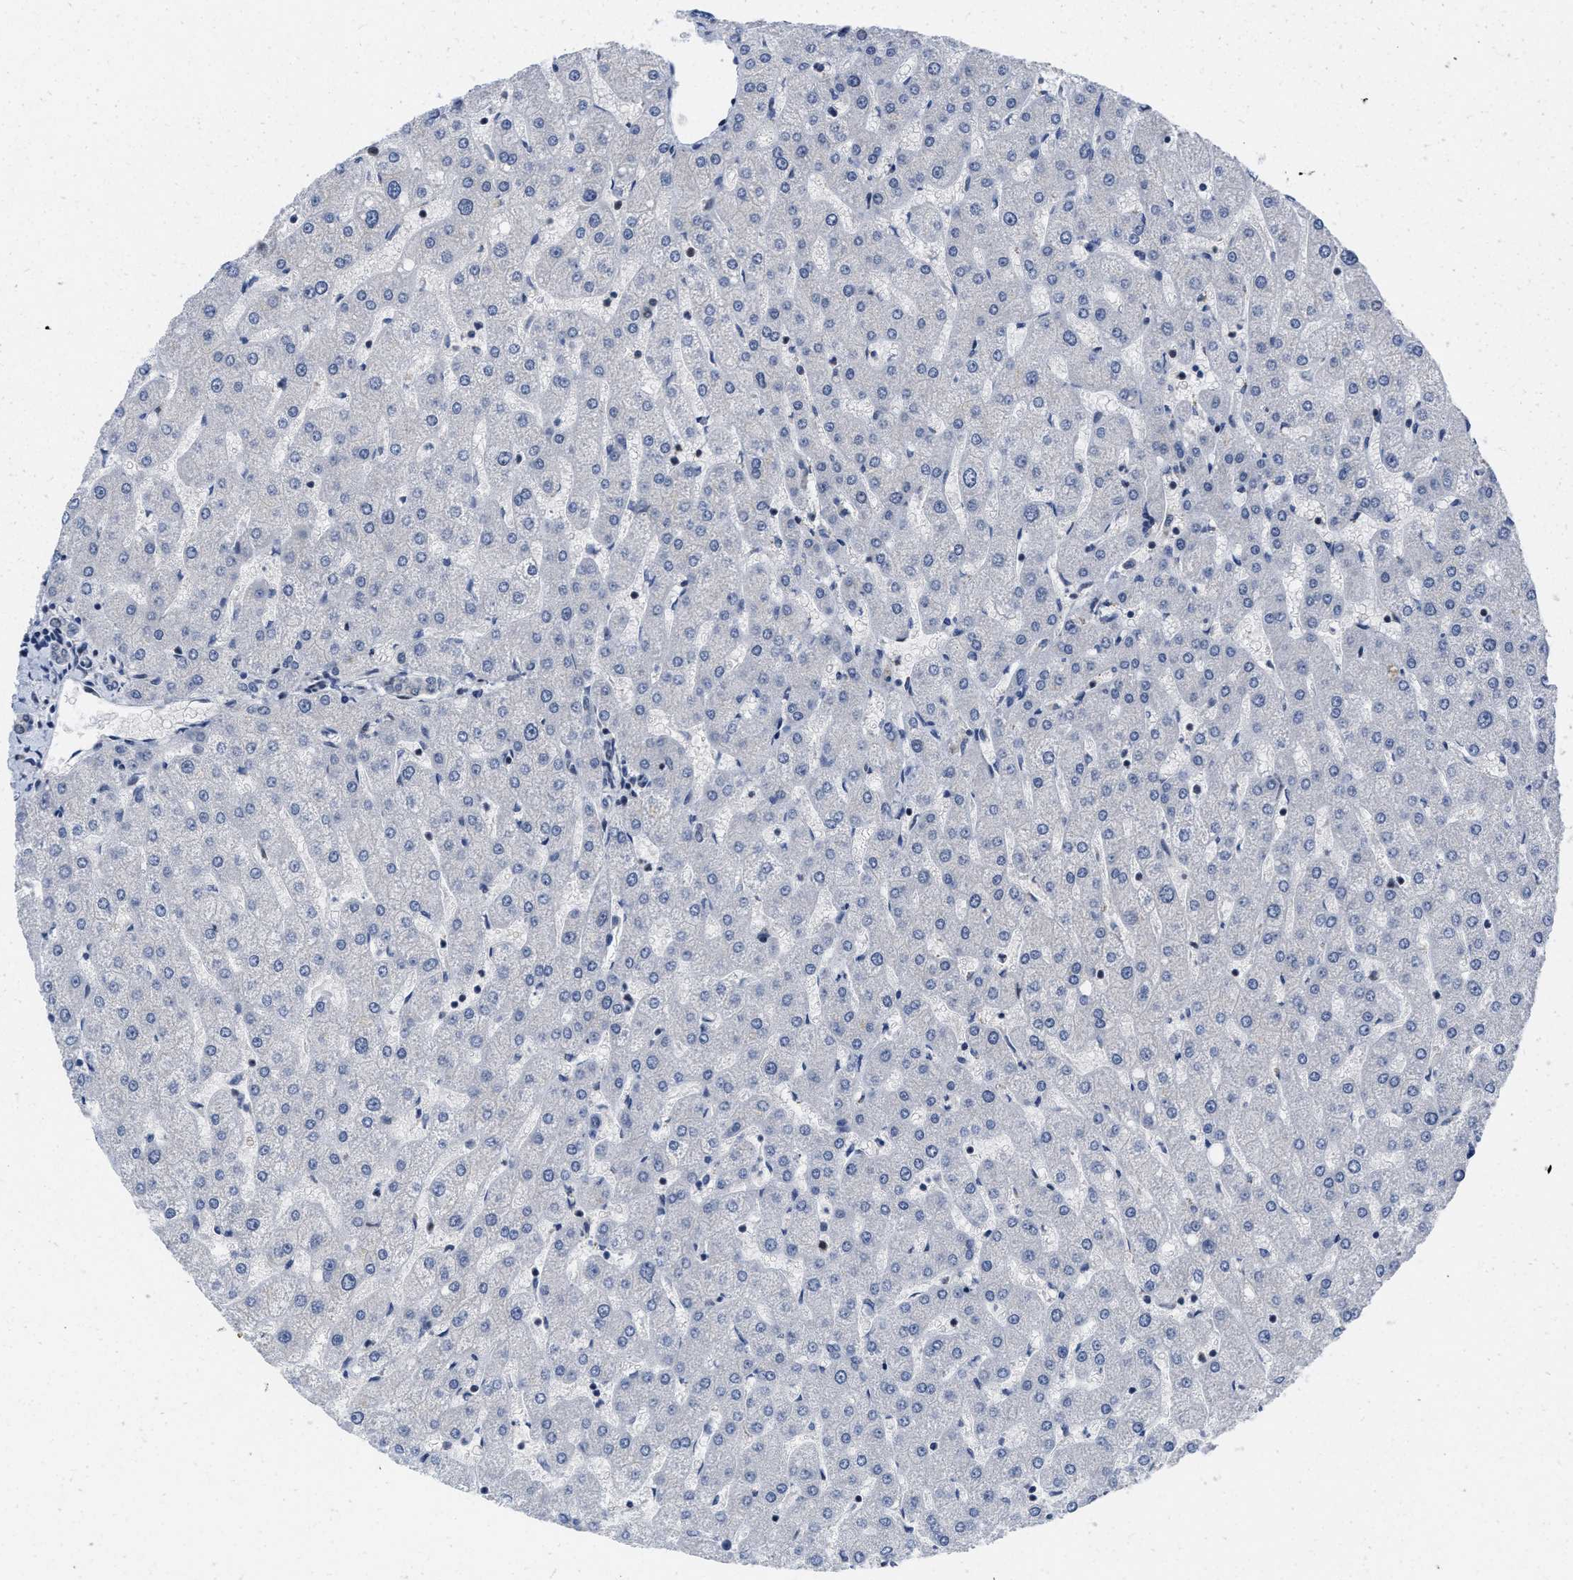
{"staining": {"intensity": "negative", "quantity": "none", "location": "none"}, "tissue": "liver", "cell_type": "Cholangiocytes", "image_type": "normal", "snomed": [{"axis": "morphology", "description": "Normal tissue, NOS"}, {"axis": "topography", "description": "Liver"}], "caption": "Immunohistochemistry (IHC) micrograph of unremarkable liver: human liver stained with DAB shows no significant protein positivity in cholangiocytes.", "gene": "HIF1A", "patient": {"sex": "male", "age": 67}}